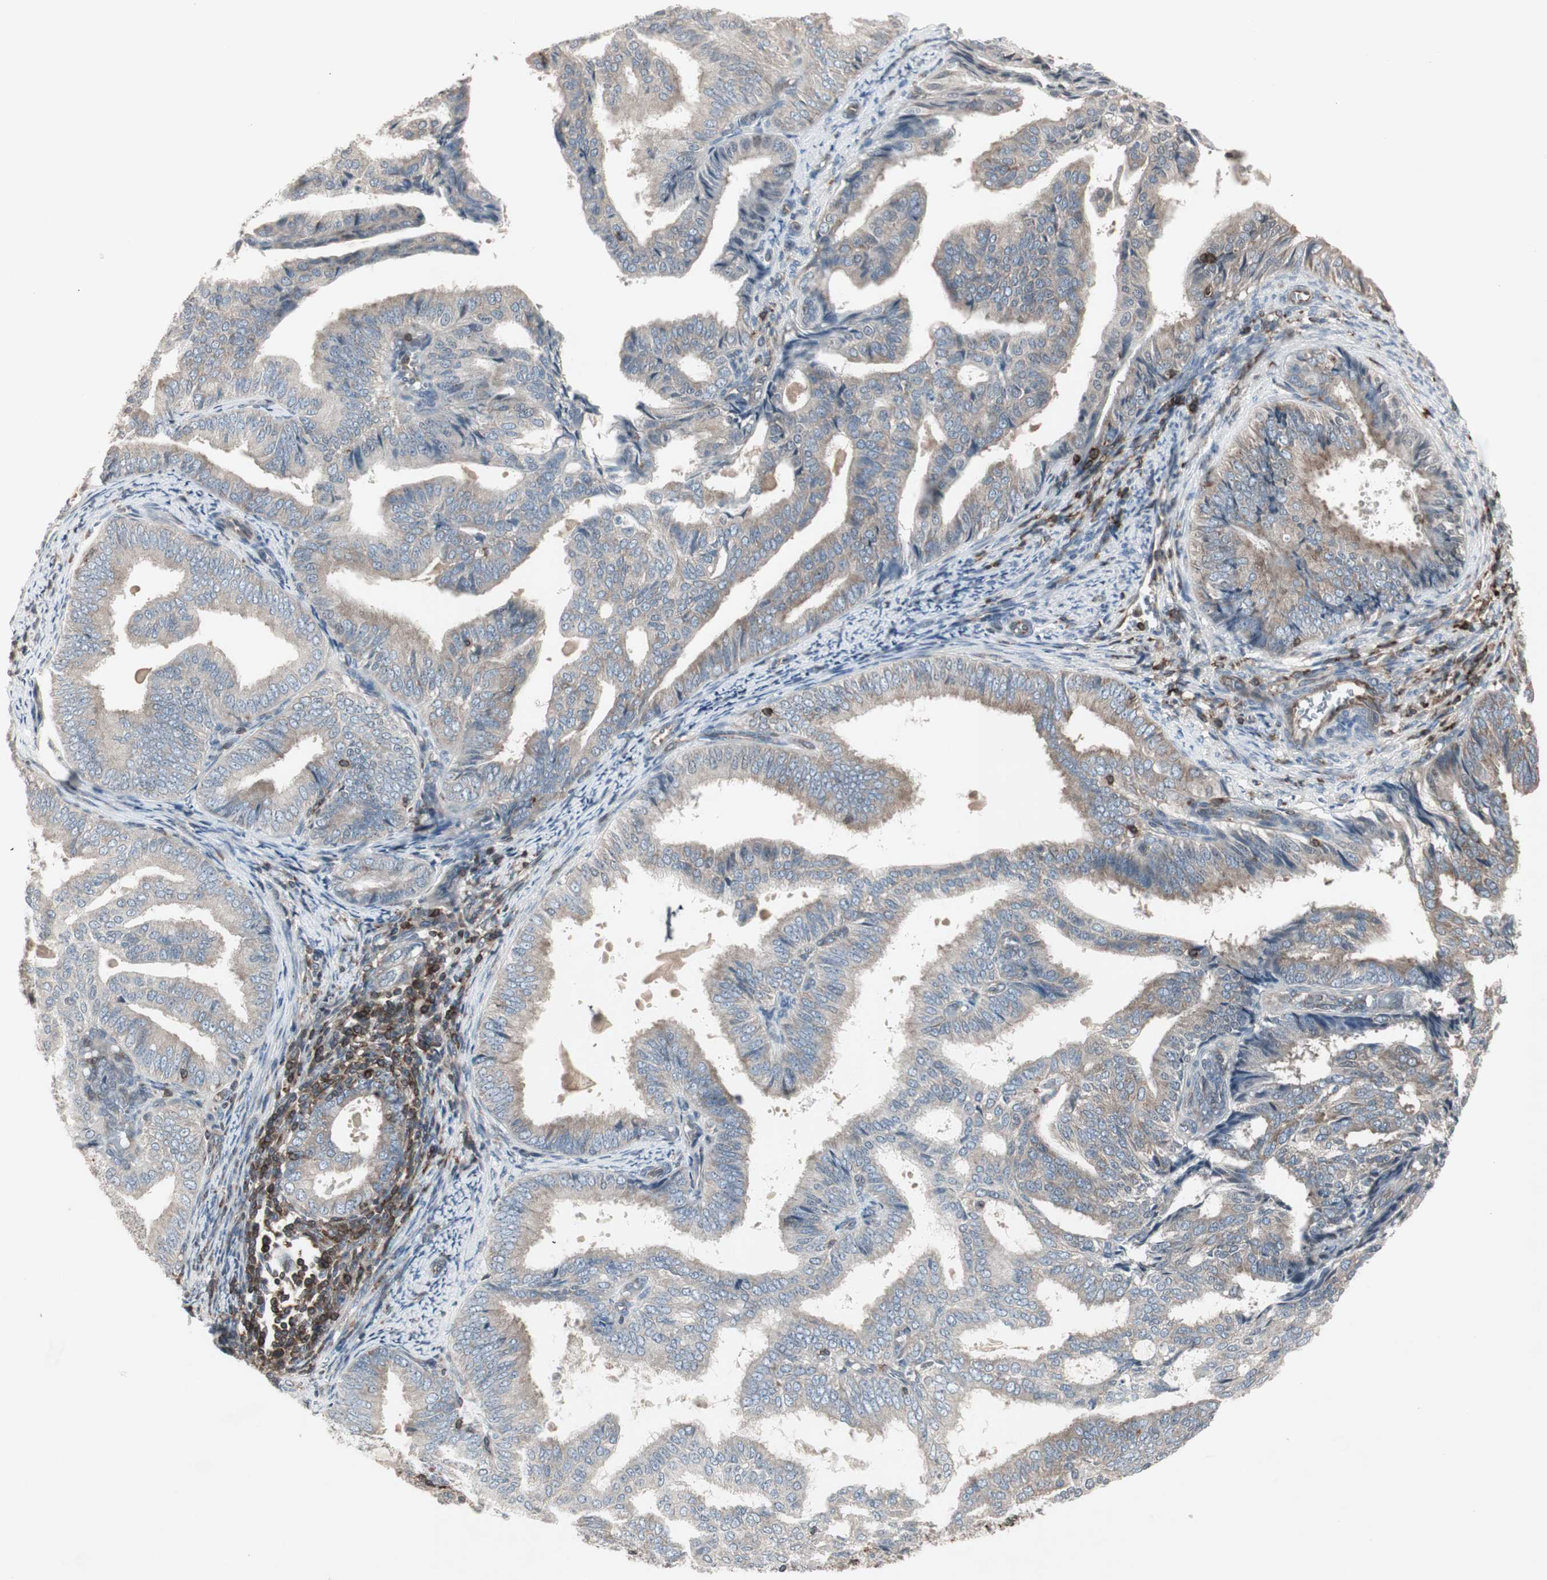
{"staining": {"intensity": "weak", "quantity": ">75%", "location": "cytoplasmic/membranous"}, "tissue": "endometrial cancer", "cell_type": "Tumor cells", "image_type": "cancer", "snomed": [{"axis": "morphology", "description": "Adenocarcinoma, NOS"}, {"axis": "topography", "description": "Endometrium"}], "caption": "Protein staining shows weak cytoplasmic/membranous expression in about >75% of tumor cells in endometrial adenocarcinoma. (DAB IHC, brown staining for protein, blue staining for nuclei).", "gene": "ARHGEF1", "patient": {"sex": "female", "age": 58}}